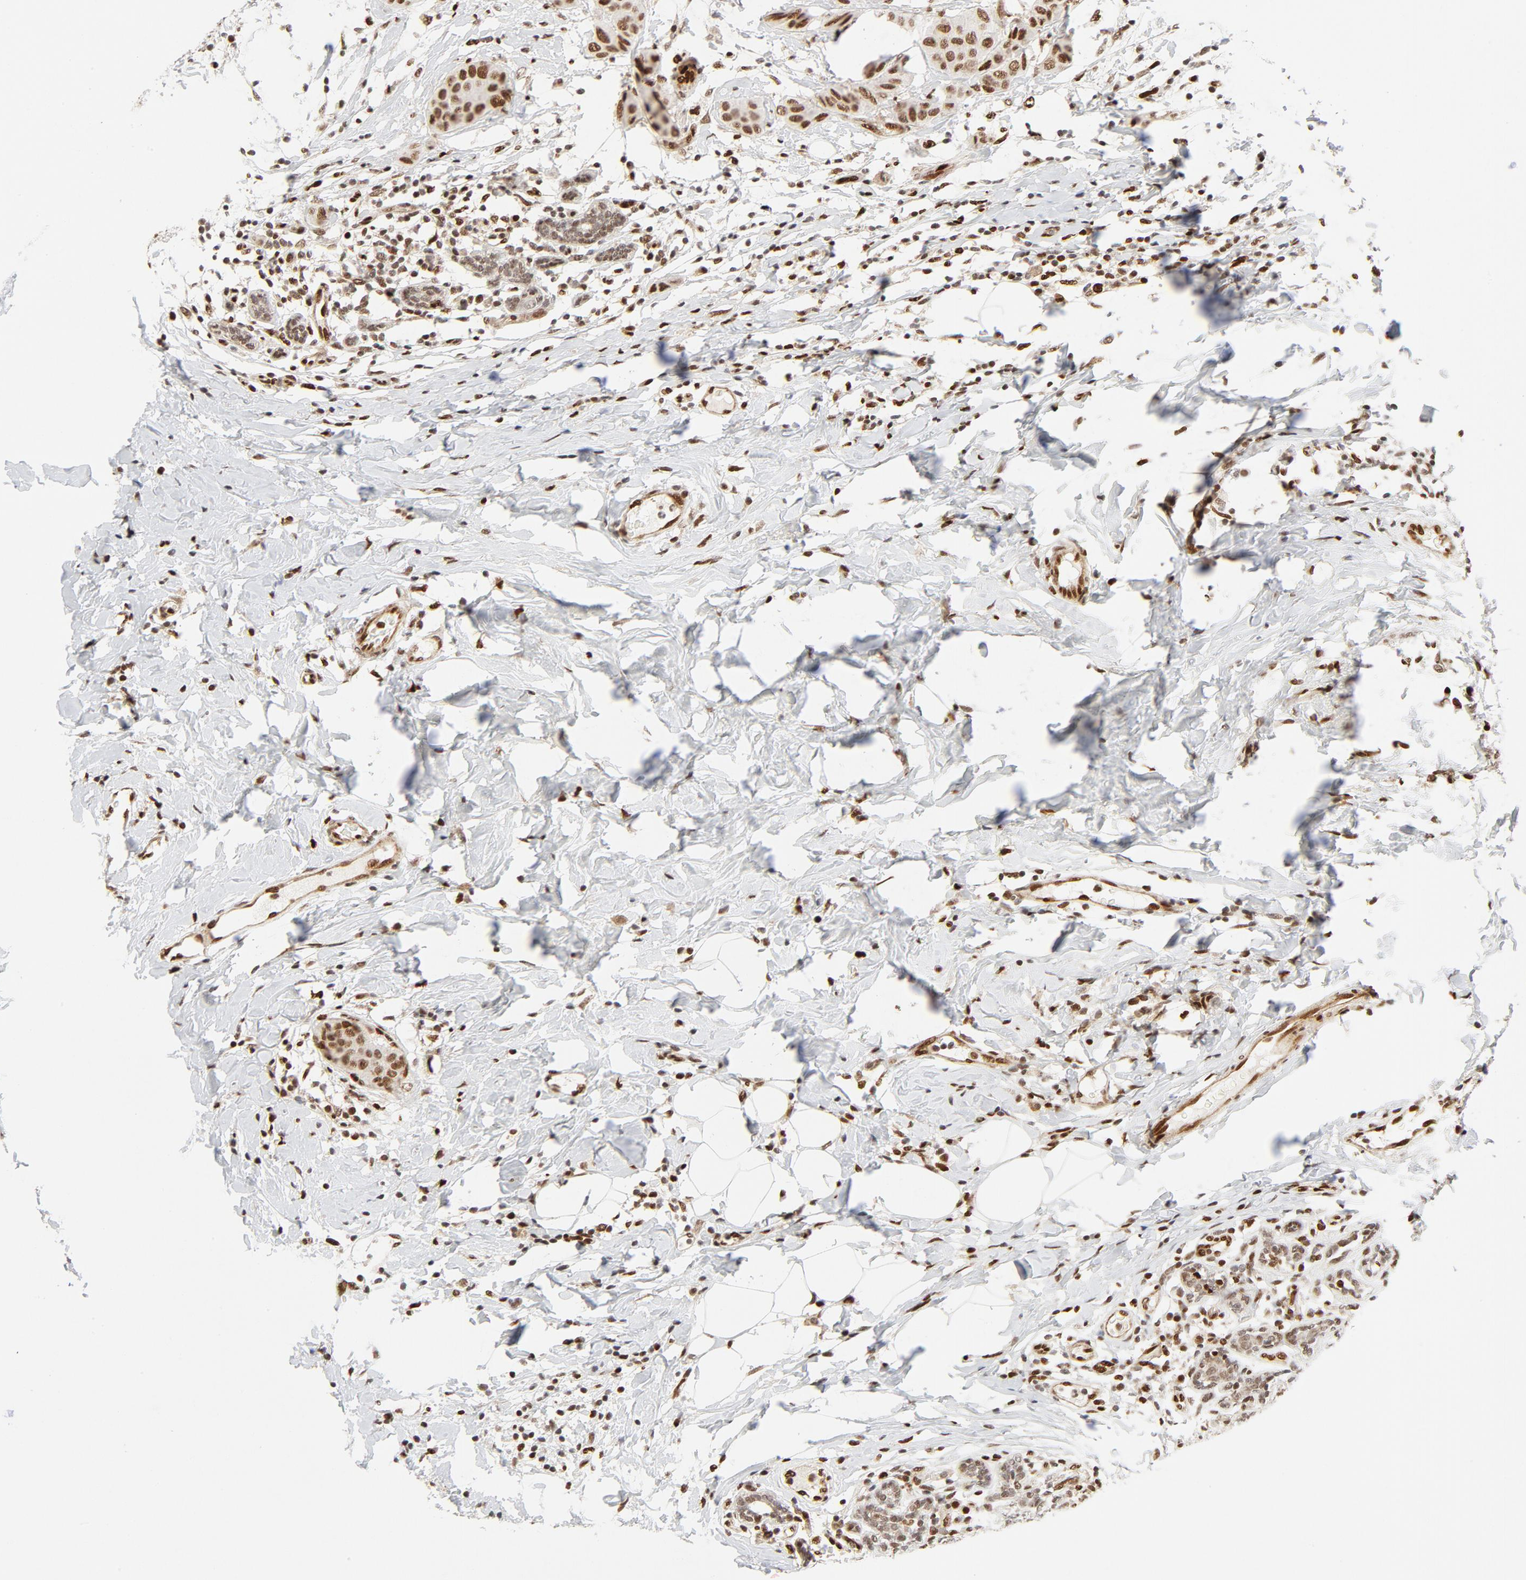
{"staining": {"intensity": "weak", "quantity": ">75%", "location": "nuclear"}, "tissue": "breast cancer", "cell_type": "Tumor cells", "image_type": "cancer", "snomed": [{"axis": "morphology", "description": "Duct carcinoma"}, {"axis": "topography", "description": "Breast"}], "caption": "Immunohistochemical staining of breast cancer shows low levels of weak nuclear protein expression in about >75% of tumor cells.", "gene": "MEF2A", "patient": {"sex": "female", "age": 40}}